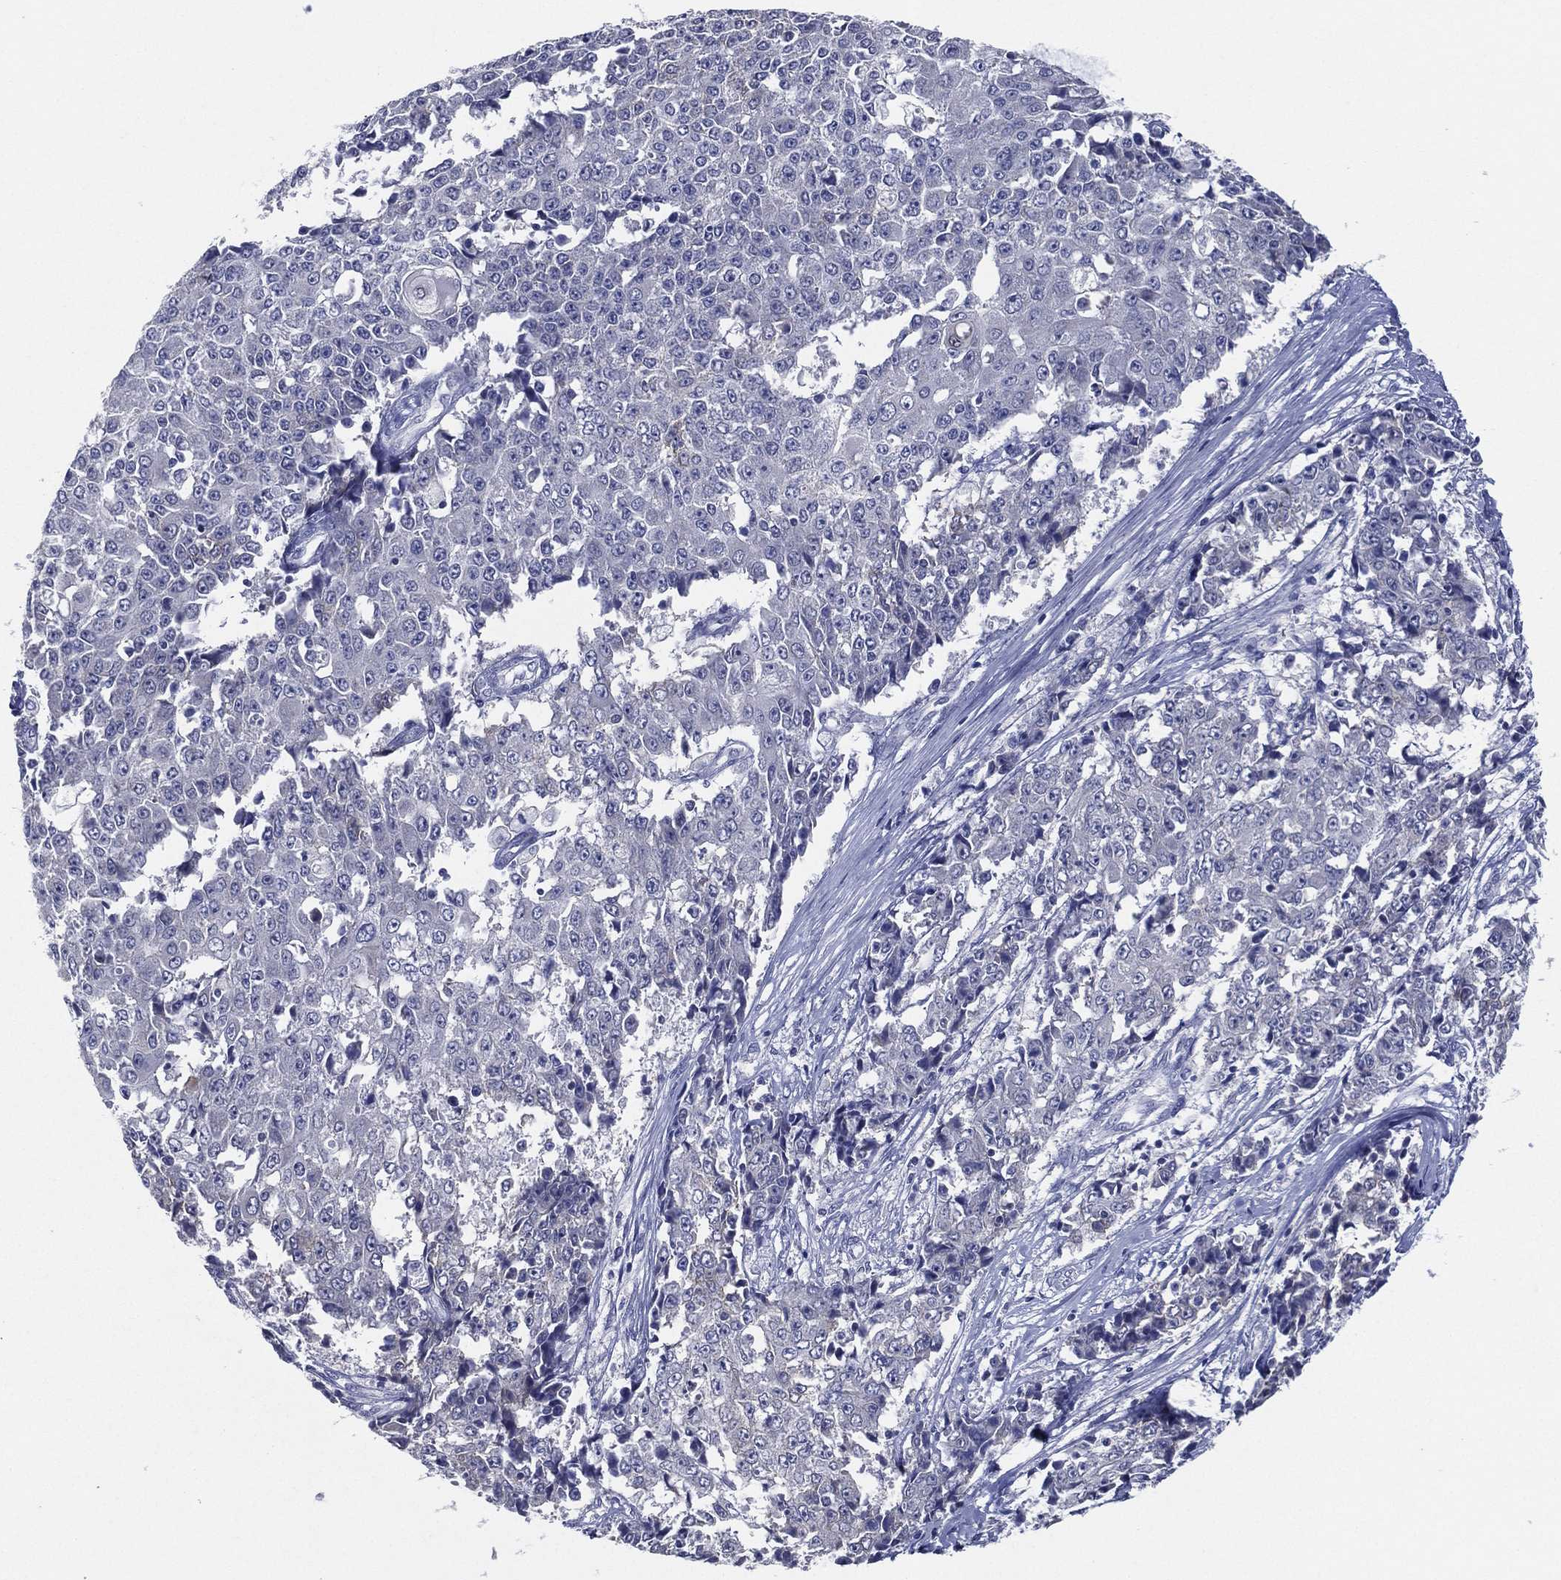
{"staining": {"intensity": "negative", "quantity": "none", "location": "none"}, "tissue": "ovarian cancer", "cell_type": "Tumor cells", "image_type": "cancer", "snomed": [{"axis": "morphology", "description": "Carcinoma, endometroid"}, {"axis": "topography", "description": "Ovary"}], "caption": "Protein analysis of ovarian cancer reveals no significant expression in tumor cells.", "gene": "SLC13A4", "patient": {"sex": "female", "age": 42}}